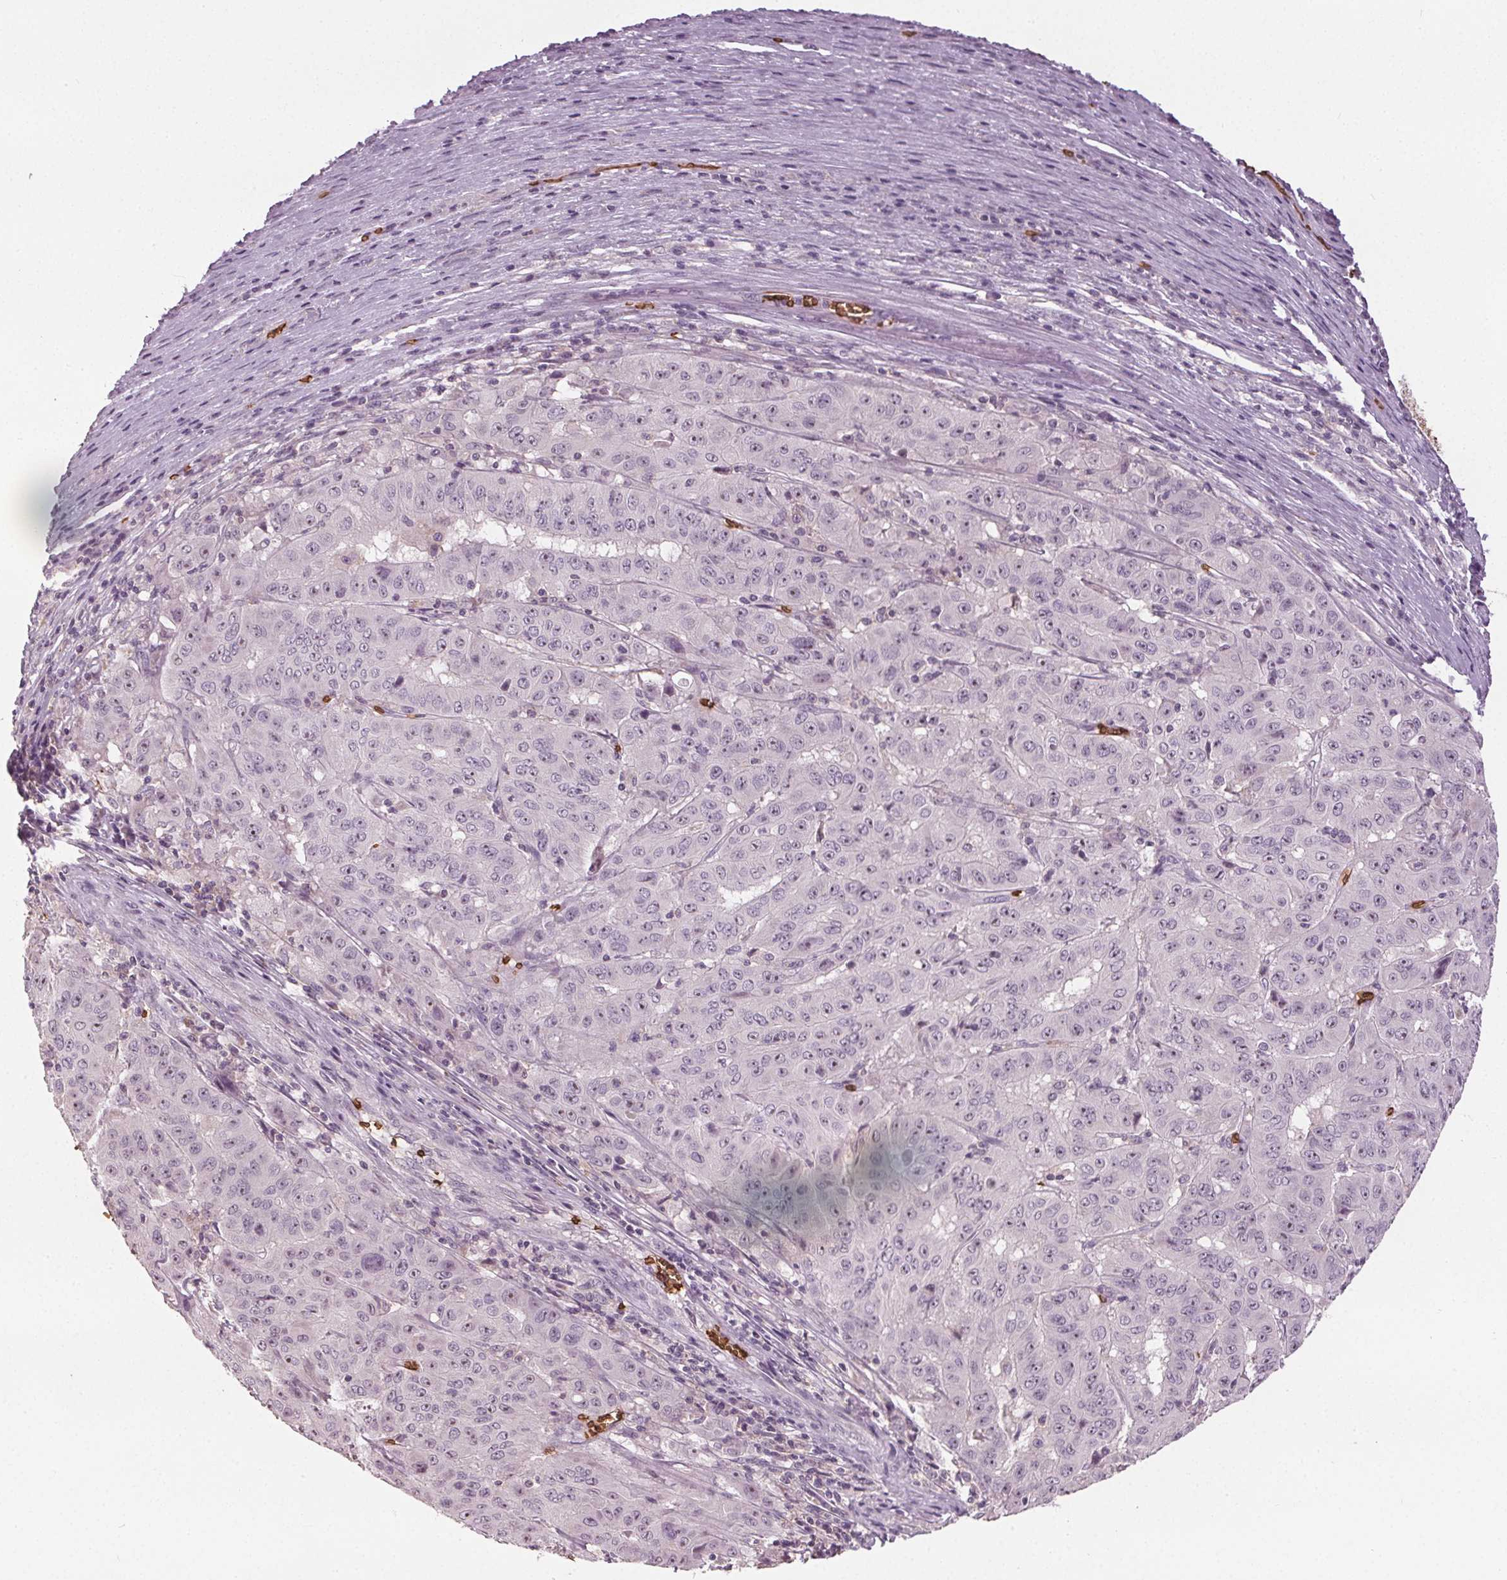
{"staining": {"intensity": "negative", "quantity": "none", "location": "none"}, "tissue": "pancreatic cancer", "cell_type": "Tumor cells", "image_type": "cancer", "snomed": [{"axis": "morphology", "description": "Adenocarcinoma, NOS"}, {"axis": "topography", "description": "Pancreas"}], "caption": "High power microscopy micrograph of an IHC photomicrograph of pancreatic adenocarcinoma, revealing no significant expression in tumor cells. The staining is performed using DAB (3,3'-diaminobenzidine) brown chromogen with nuclei counter-stained in using hematoxylin.", "gene": "SLC4A1", "patient": {"sex": "male", "age": 63}}